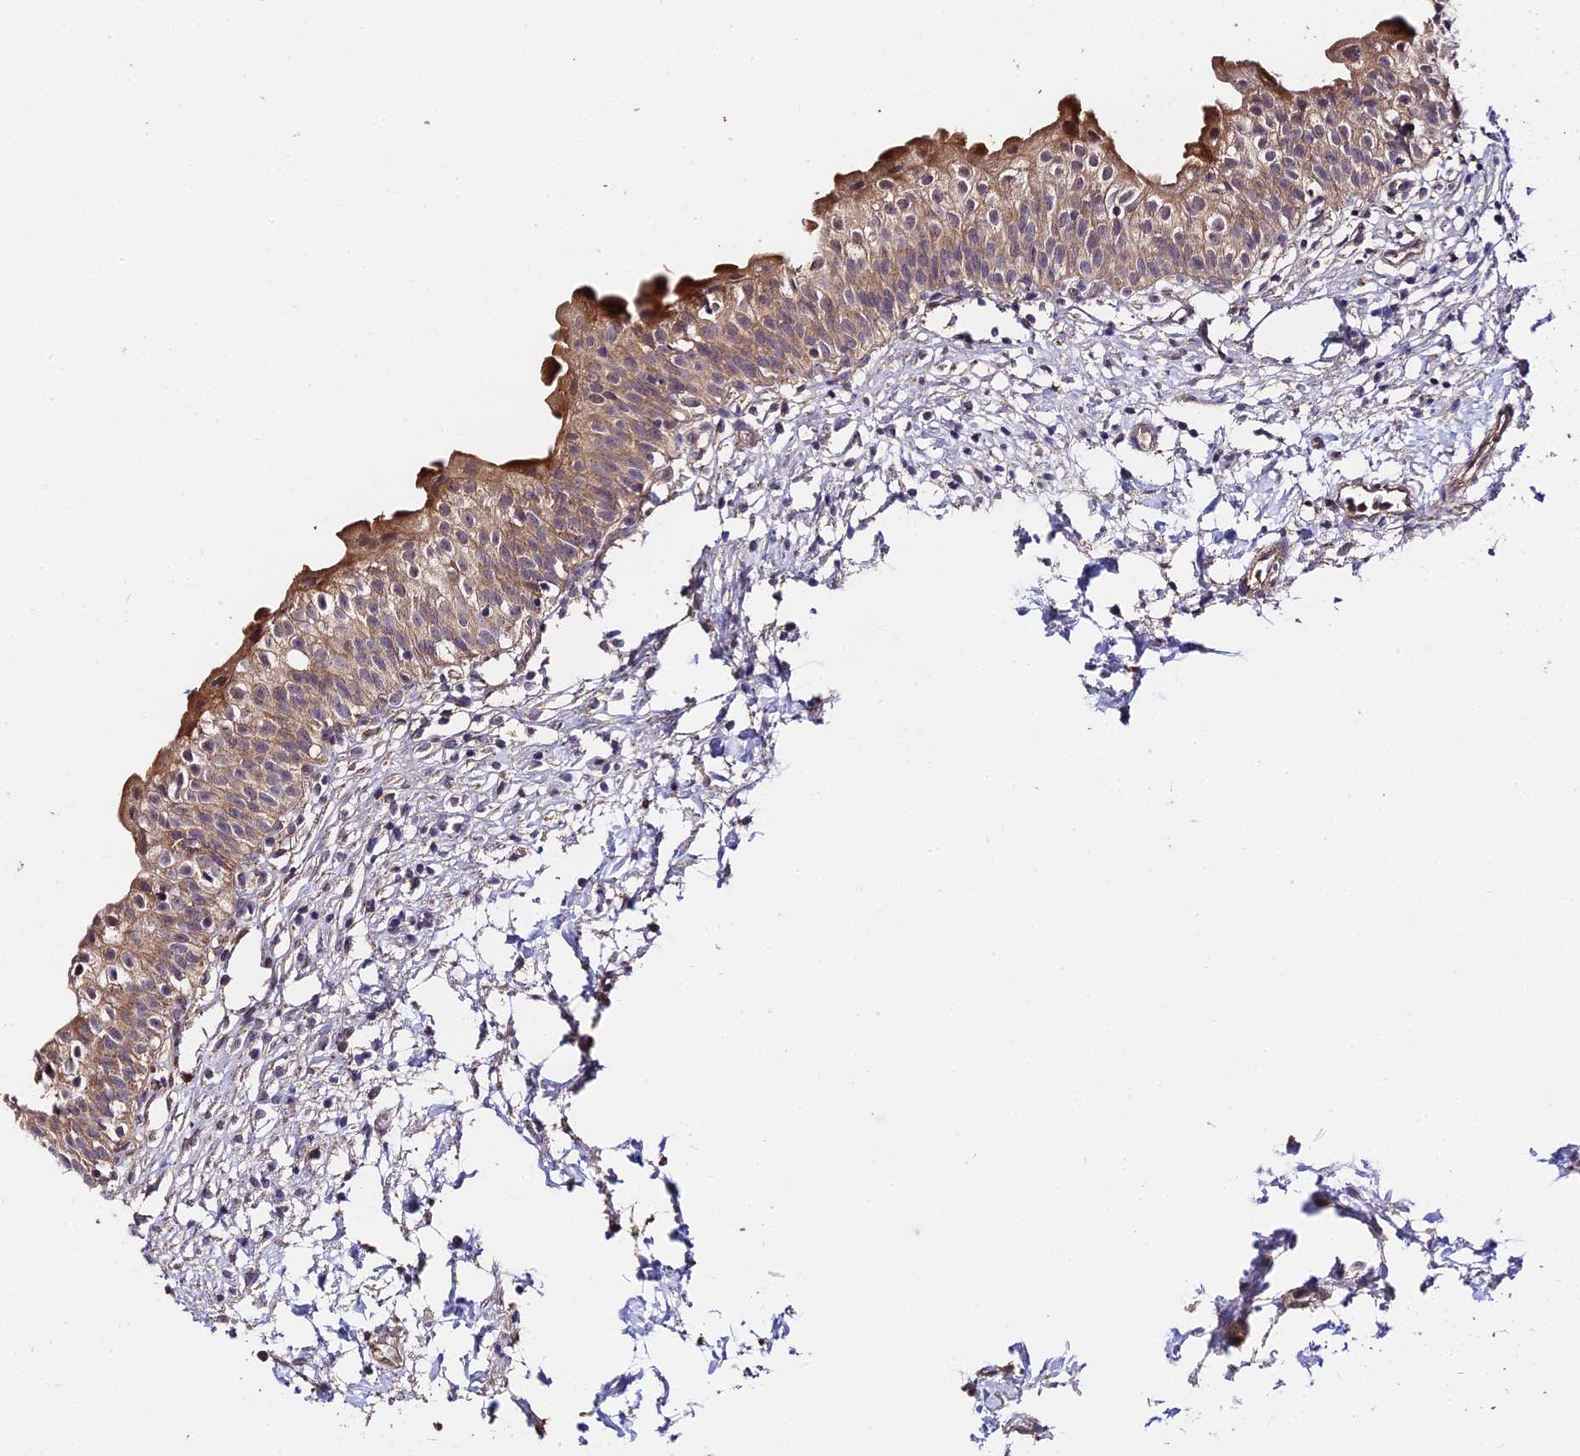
{"staining": {"intensity": "weak", "quantity": ">75%", "location": "cytoplasmic/membranous"}, "tissue": "urinary bladder", "cell_type": "Urothelial cells", "image_type": "normal", "snomed": [{"axis": "morphology", "description": "Normal tissue, NOS"}, {"axis": "topography", "description": "Urinary bladder"}], "caption": "Urinary bladder stained for a protein (brown) demonstrates weak cytoplasmic/membranous positive staining in approximately >75% of urothelial cells.", "gene": "C3orf20", "patient": {"sex": "male", "age": 55}}